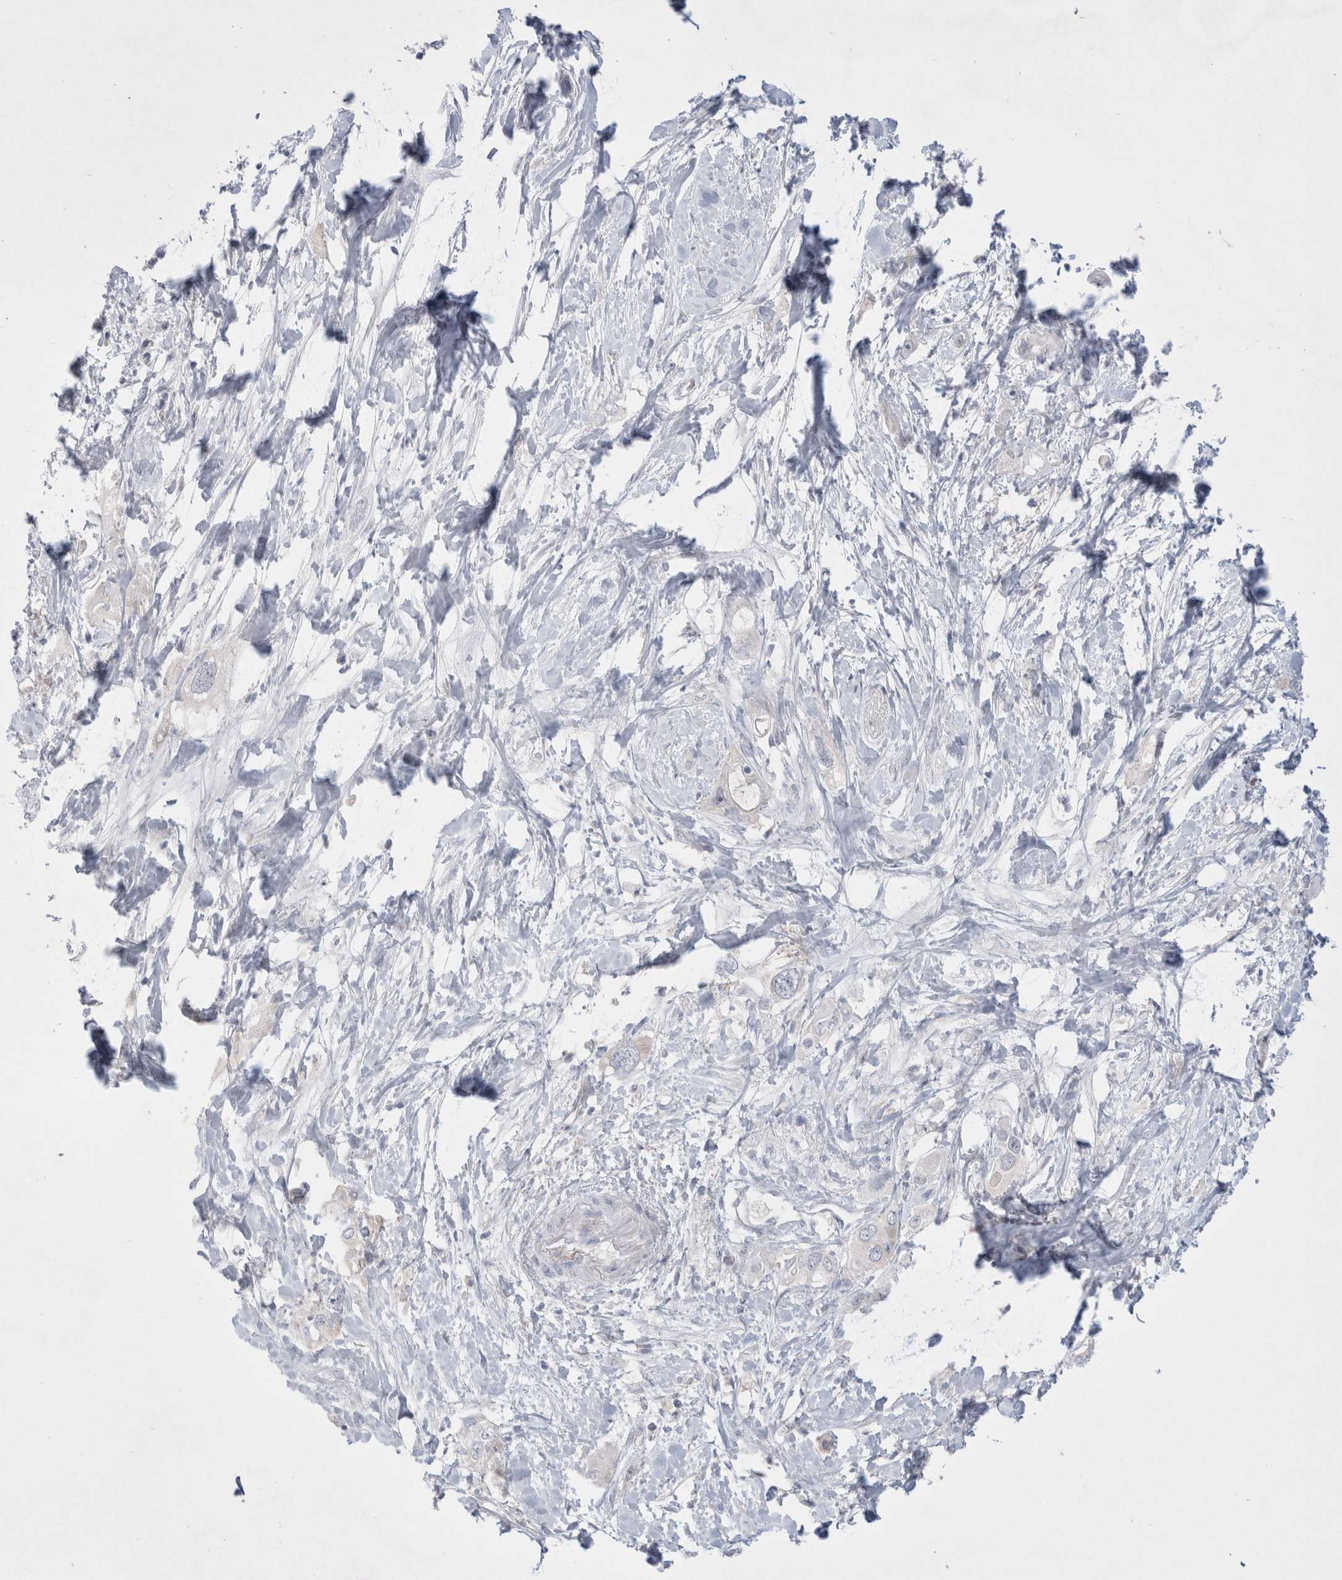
{"staining": {"intensity": "negative", "quantity": "none", "location": "none"}, "tissue": "pancreatic cancer", "cell_type": "Tumor cells", "image_type": "cancer", "snomed": [{"axis": "morphology", "description": "Adenocarcinoma, NOS"}, {"axis": "topography", "description": "Pancreas"}], "caption": "Pancreatic cancer (adenocarcinoma) was stained to show a protein in brown. There is no significant expression in tumor cells.", "gene": "RBM12B", "patient": {"sex": "female", "age": 56}}